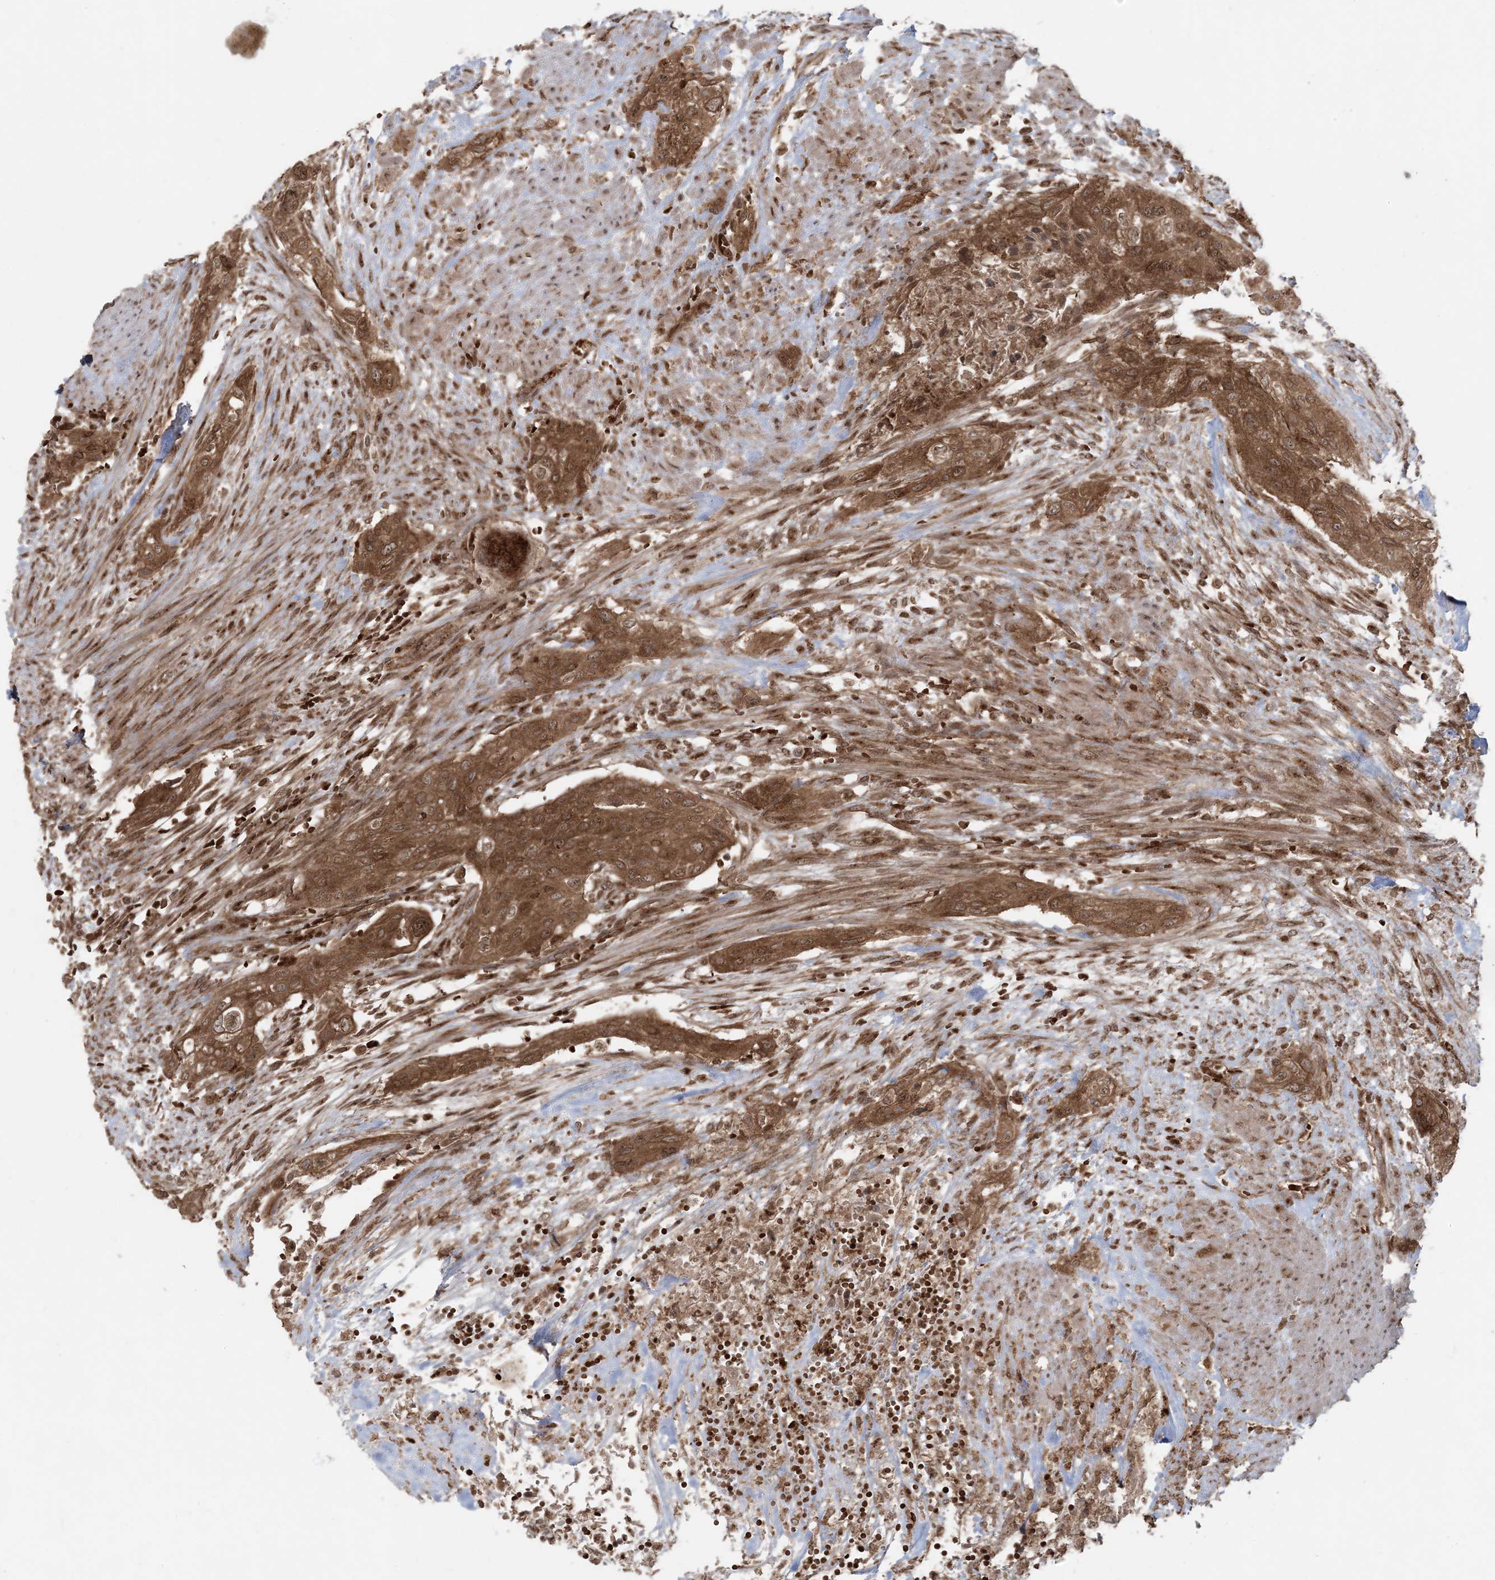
{"staining": {"intensity": "moderate", "quantity": ">75%", "location": "cytoplasmic/membranous,nuclear"}, "tissue": "urothelial cancer", "cell_type": "Tumor cells", "image_type": "cancer", "snomed": [{"axis": "morphology", "description": "Urothelial carcinoma, High grade"}, {"axis": "topography", "description": "Urinary bladder"}], "caption": "Urothelial cancer stained with a brown dye reveals moderate cytoplasmic/membranous and nuclear positive positivity in about >75% of tumor cells.", "gene": "DDX19B", "patient": {"sex": "male", "age": 35}}